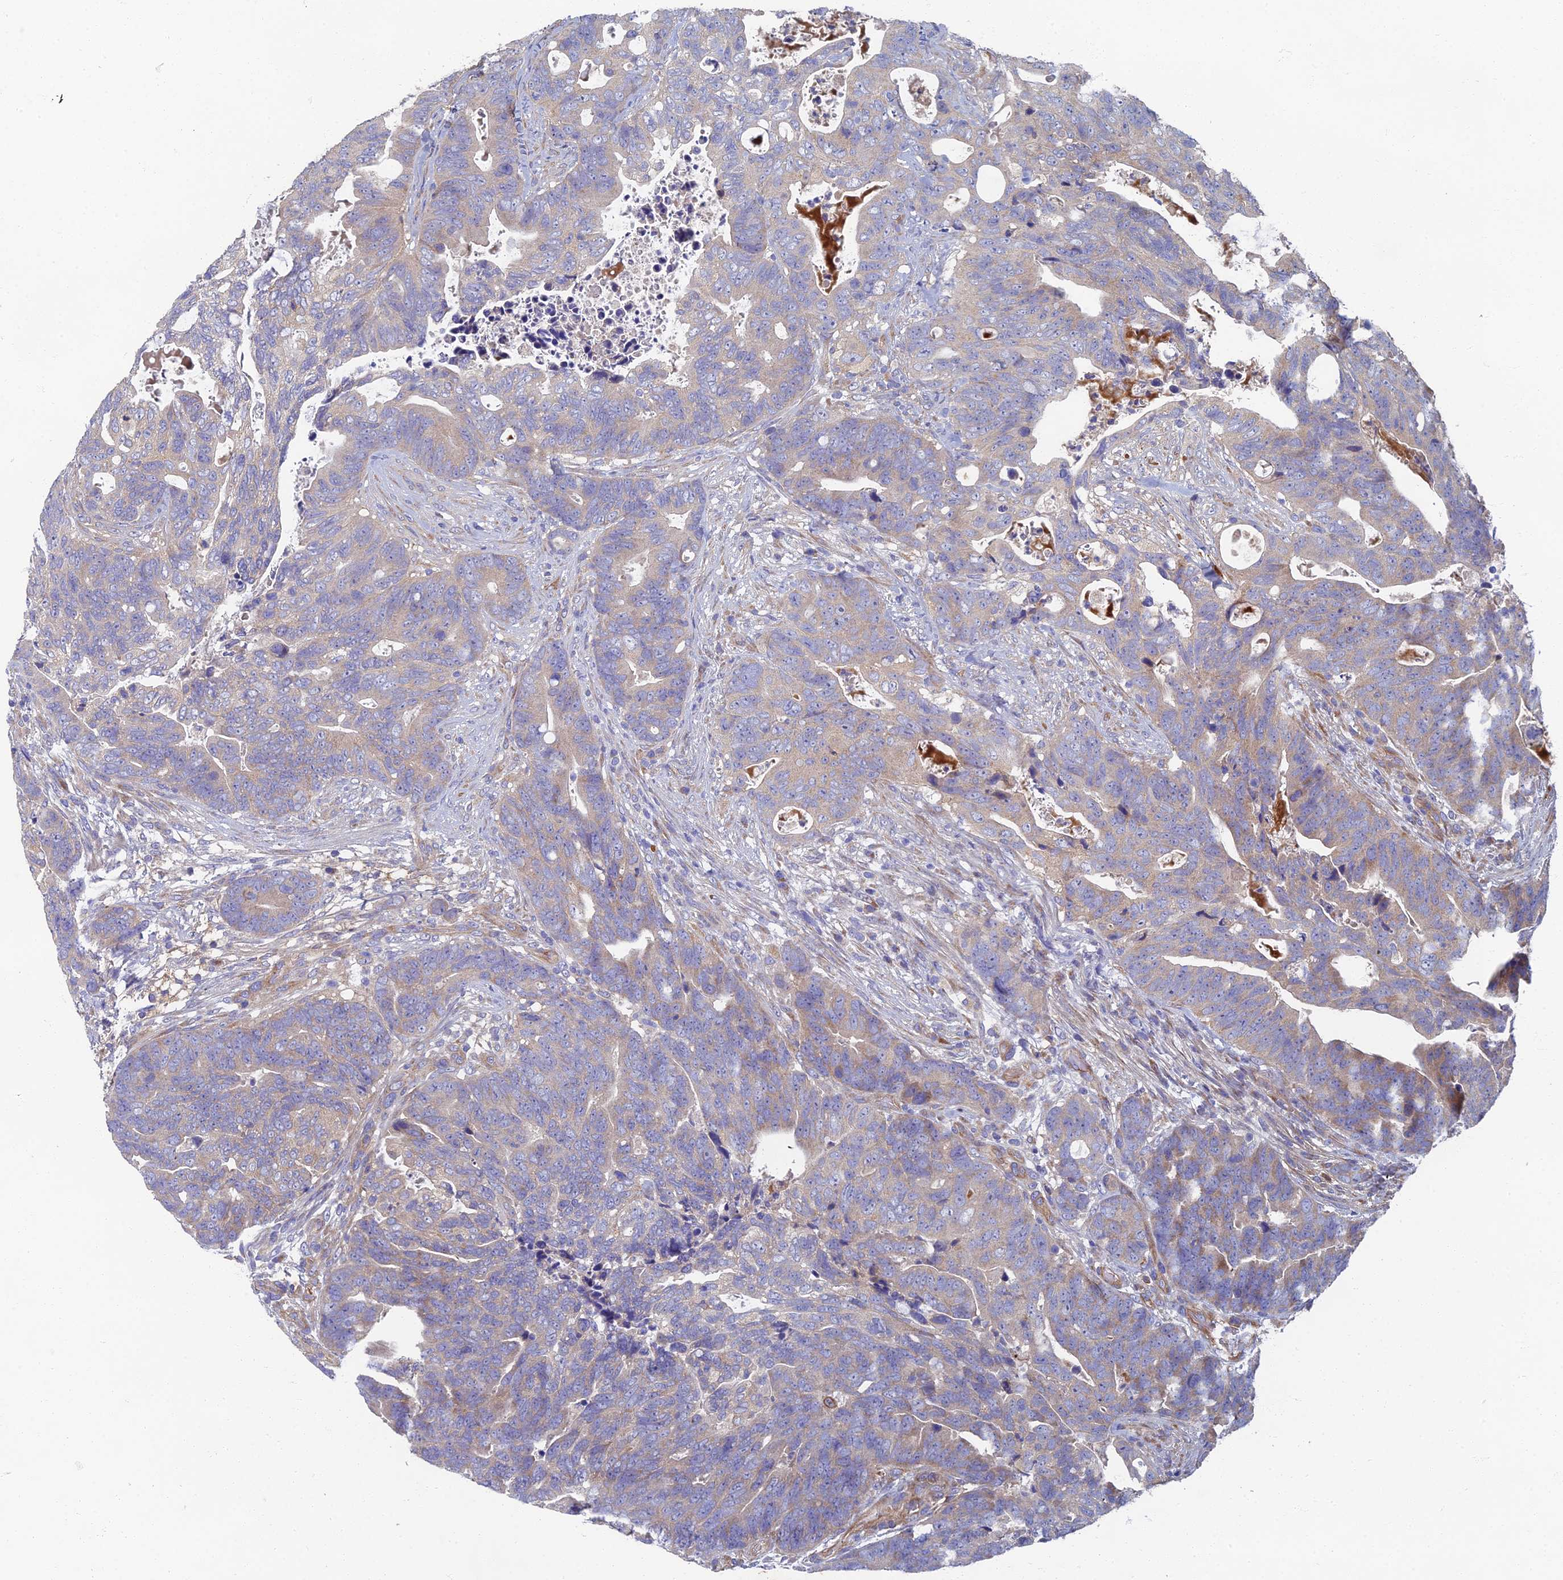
{"staining": {"intensity": "weak", "quantity": "25%-75%", "location": "cytoplasmic/membranous"}, "tissue": "colorectal cancer", "cell_type": "Tumor cells", "image_type": "cancer", "snomed": [{"axis": "morphology", "description": "Adenocarcinoma, NOS"}, {"axis": "topography", "description": "Colon"}], "caption": "High-magnification brightfield microscopy of colorectal adenocarcinoma stained with DAB (3,3'-diaminobenzidine) (brown) and counterstained with hematoxylin (blue). tumor cells exhibit weak cytoplasmic/membranous positivity is identified in approximately25%-75% of cells. (DAB IHC, brown staining for protein, blue staining for nuclei).", "gene": "RNASEK", "patient": {"sex": "female", "age": 82}}